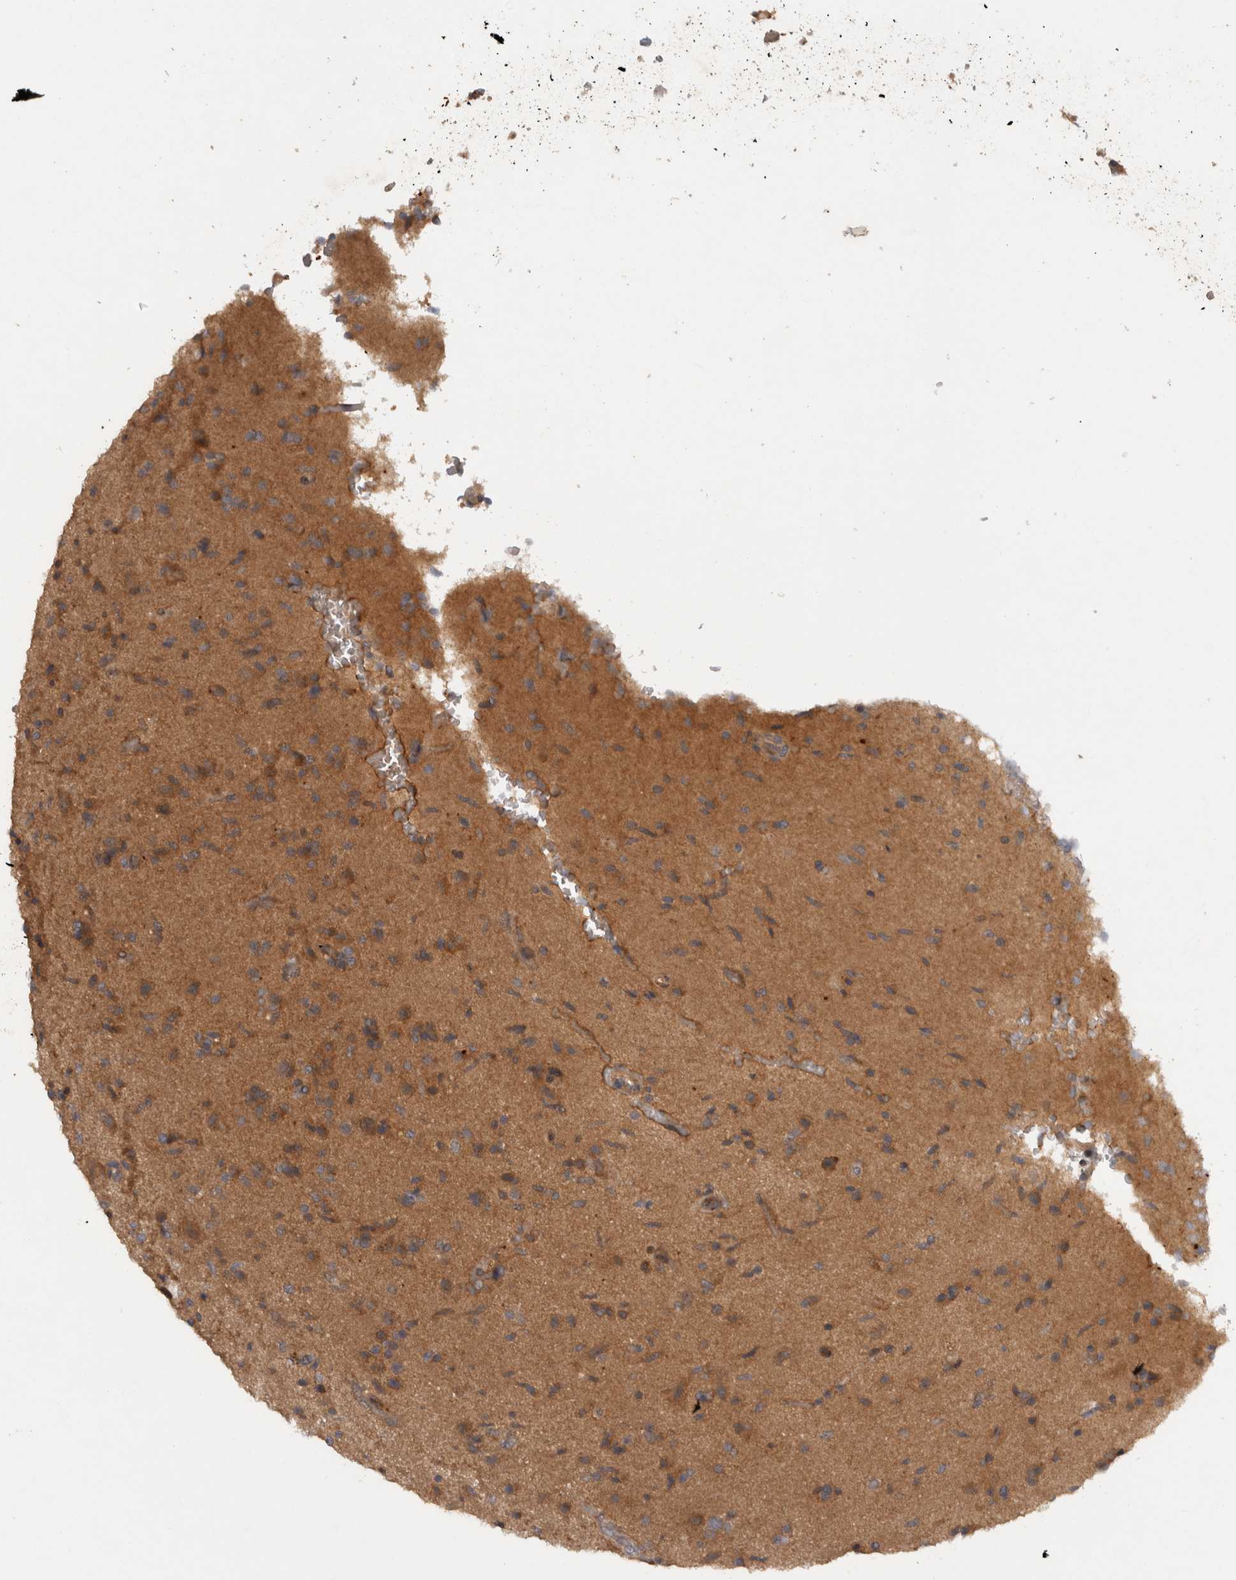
{"staining": {"intensity": "moderate", "quantity": ">75%", "location": "cytoplasmic/membranous"}, "tissue": "glioma", "cell_type": "Tumor cells", "image_type": "cancer", "snomed": [{"axis": "morphology", "description": "Glioma, malignant, High grade"}, {"axis": "topography", "description": "Brain"}], "caption": "Immunohistochemical staining of glioma exhibits medium levels of moderate cytoplasmic/membranous protein staining in about >75% of tumor cells. (IHC, brightfield microscopy, high magnification).", "gene": "VEPH1", "patient": {"sex": "male", "age": 72}}